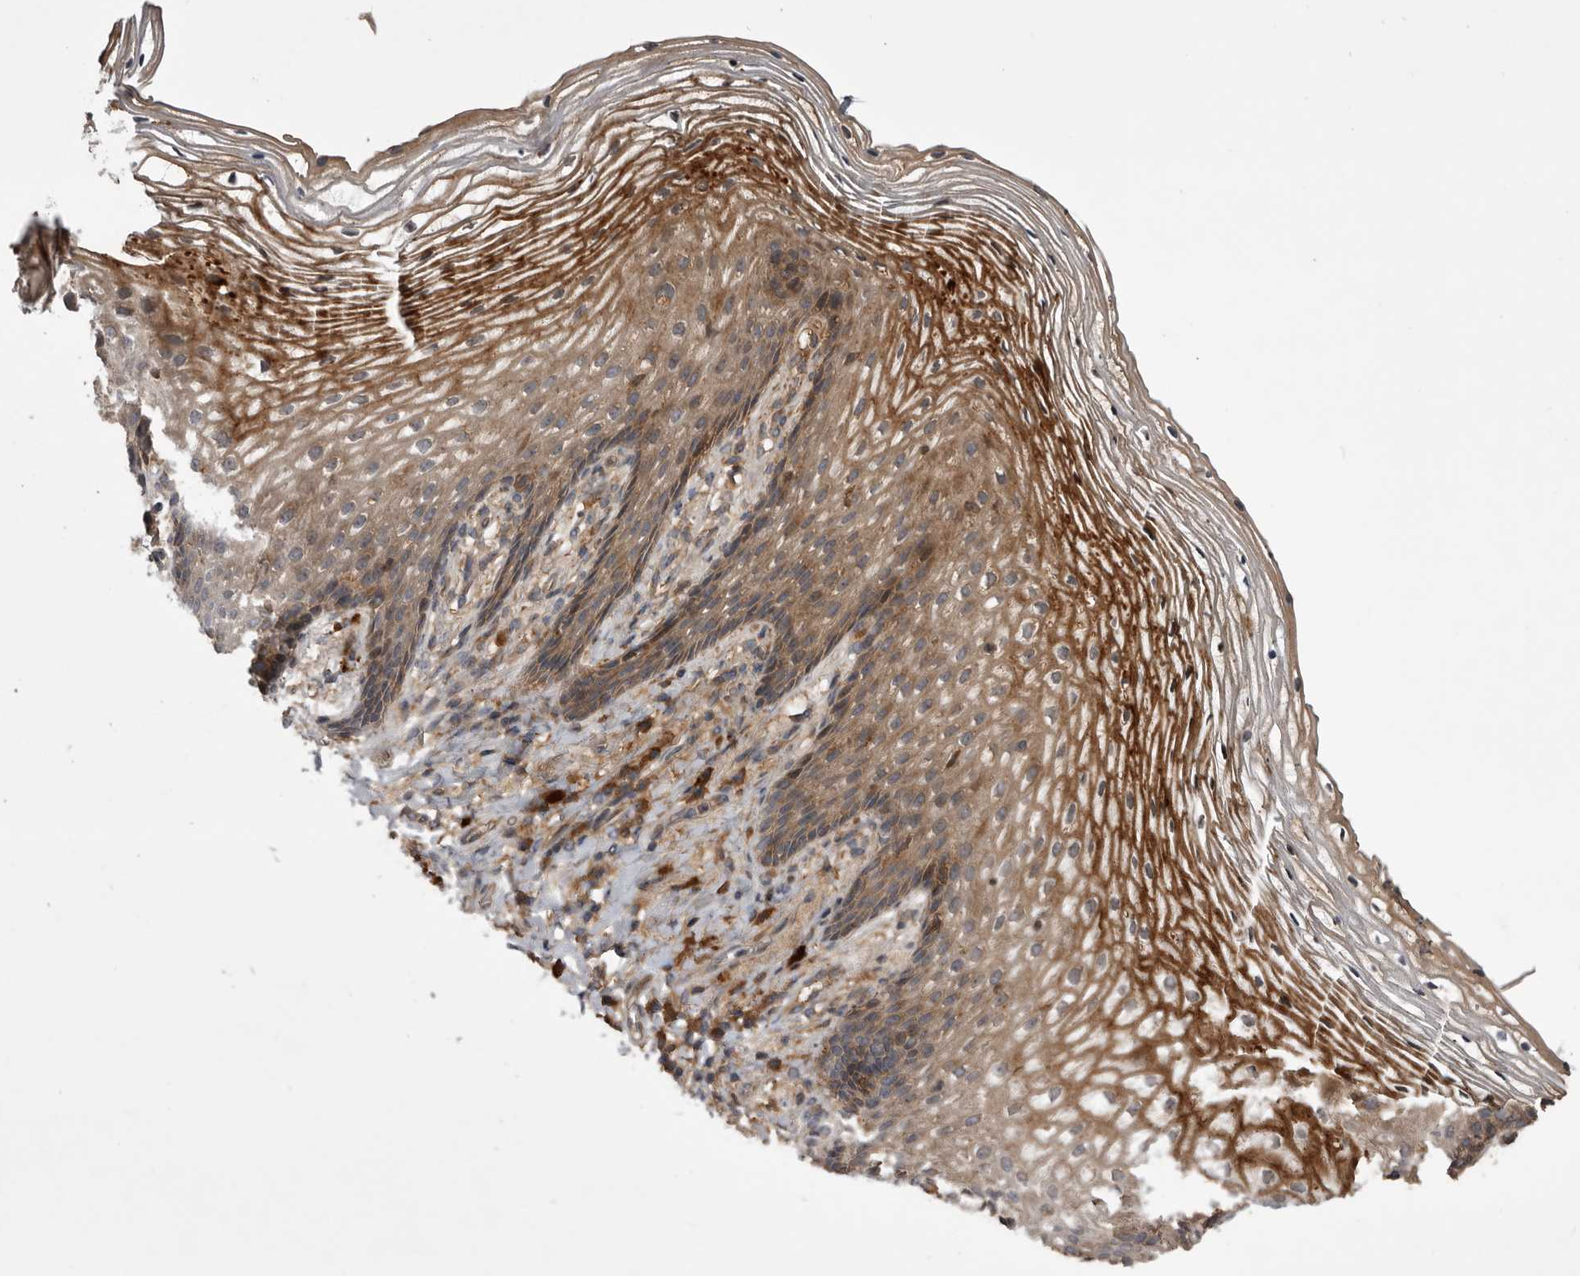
{"staining": {"intensity": "strong", "quantity": "25%-75%", "location": "cytoplasmic/membranous"}, "tissue": "vagina", "cell_type": "Squamous epithelial cells", "image_type": "normal", "snomed": [{"axis": "morphology", "description": "Normal tissue, NOS"}, {"axis": "topography", "description": "Vagina"}], "caption": "This micrograph demonstrates IHC staining of normal human vagina, with high strong cytoplasmic/membranous positivity in about 25%-75% of squamous epithelial cells.", "gene": "RAB3GAP2", "patient": {"sex": "female", "age": 60}}